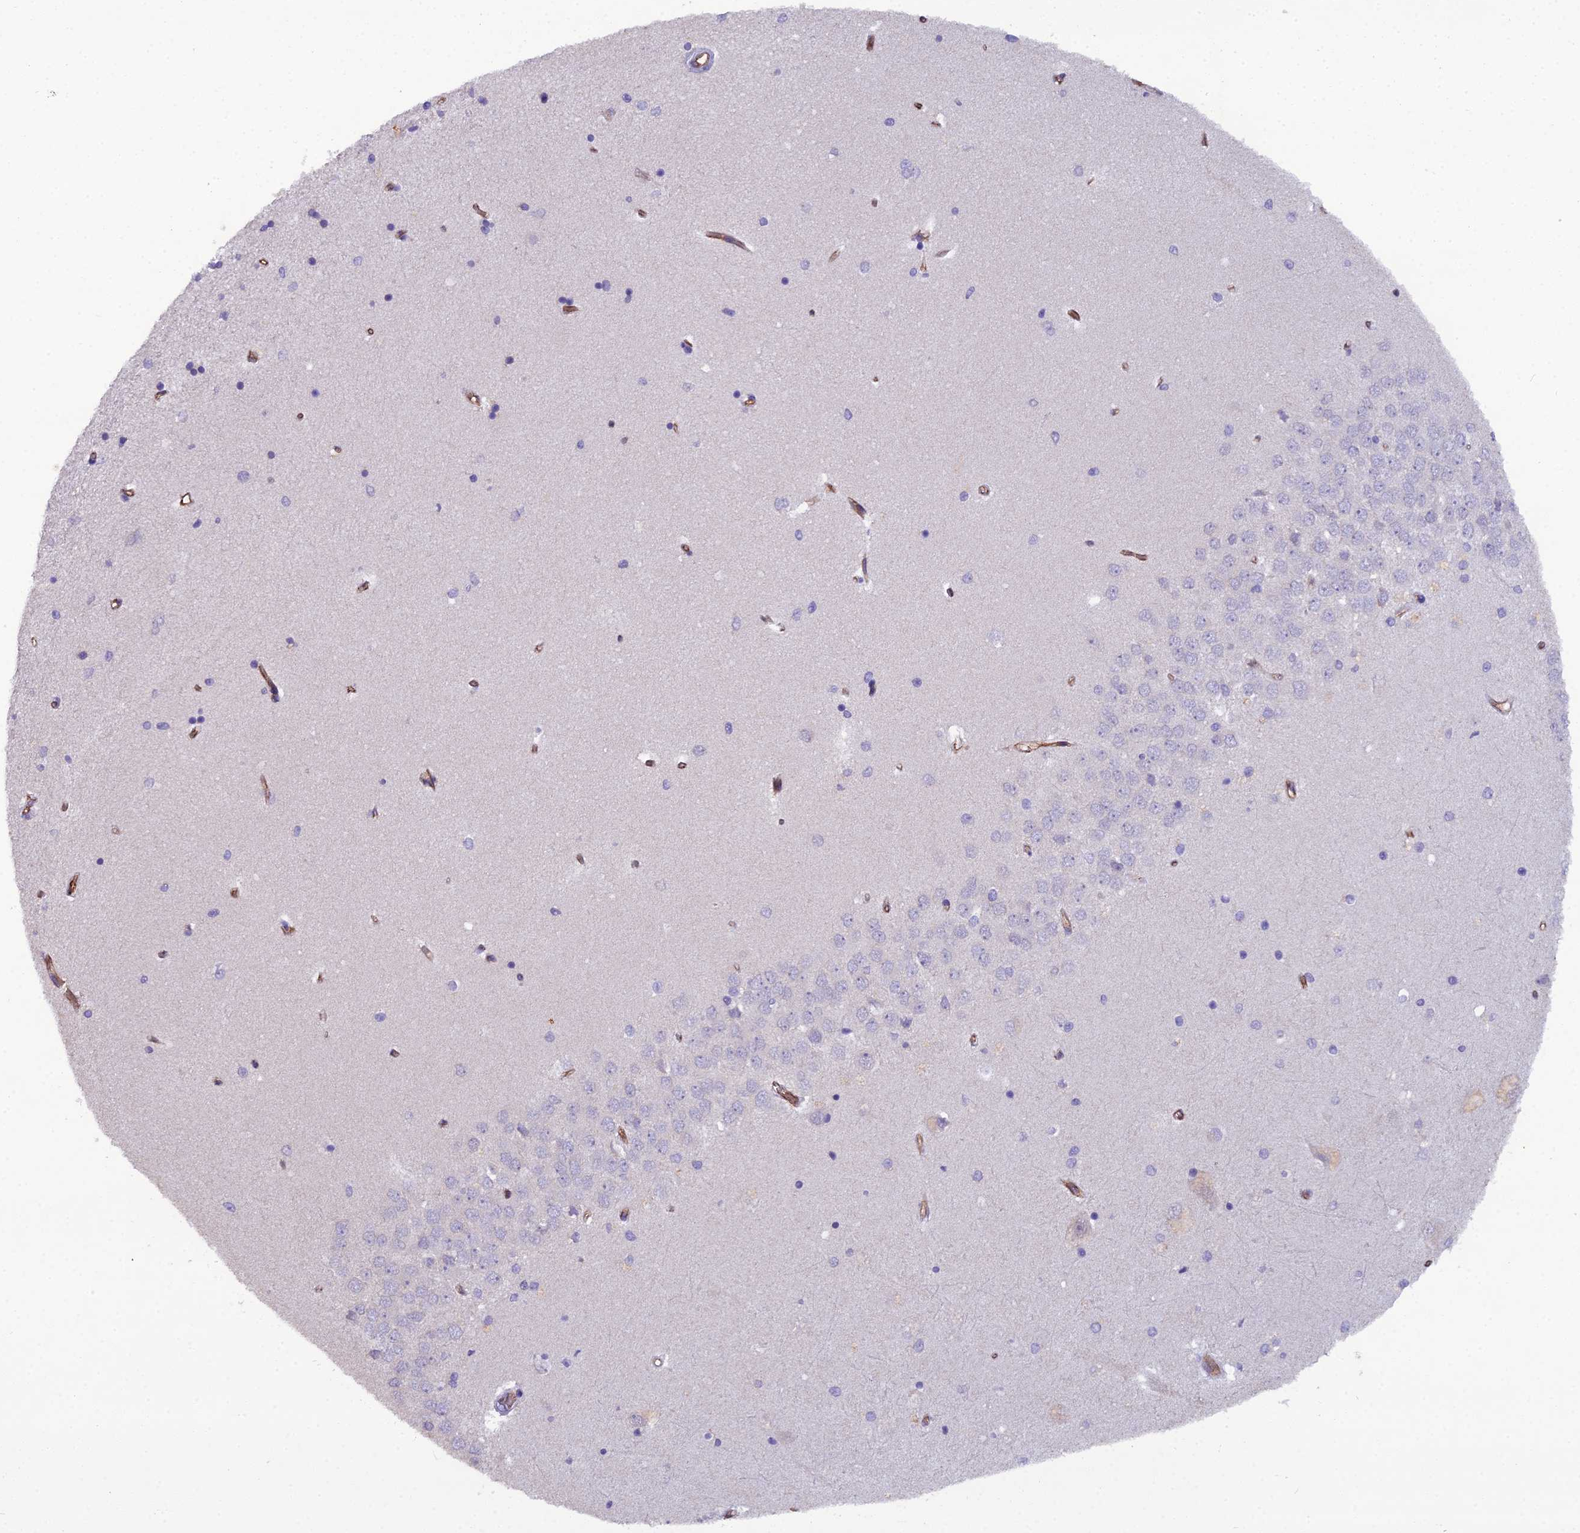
{"staining": {"intensity": "negative", "quantity": "none", "location": "none"}, "tissue": "hippocampus", "cell_type": "Glial cells", "image_type": "normal", "snomed": [{"axis": "morphology", "description": "Normal tissue, NOS"}, {"axis": "topography", "description": "Hippocampus"}], "caption": "There is no significant expression in glial cells of hippocampus. Nuclei are stained in blue.", "gene": "CFAP47", "patient": {"sex": "male", "age": 45}}